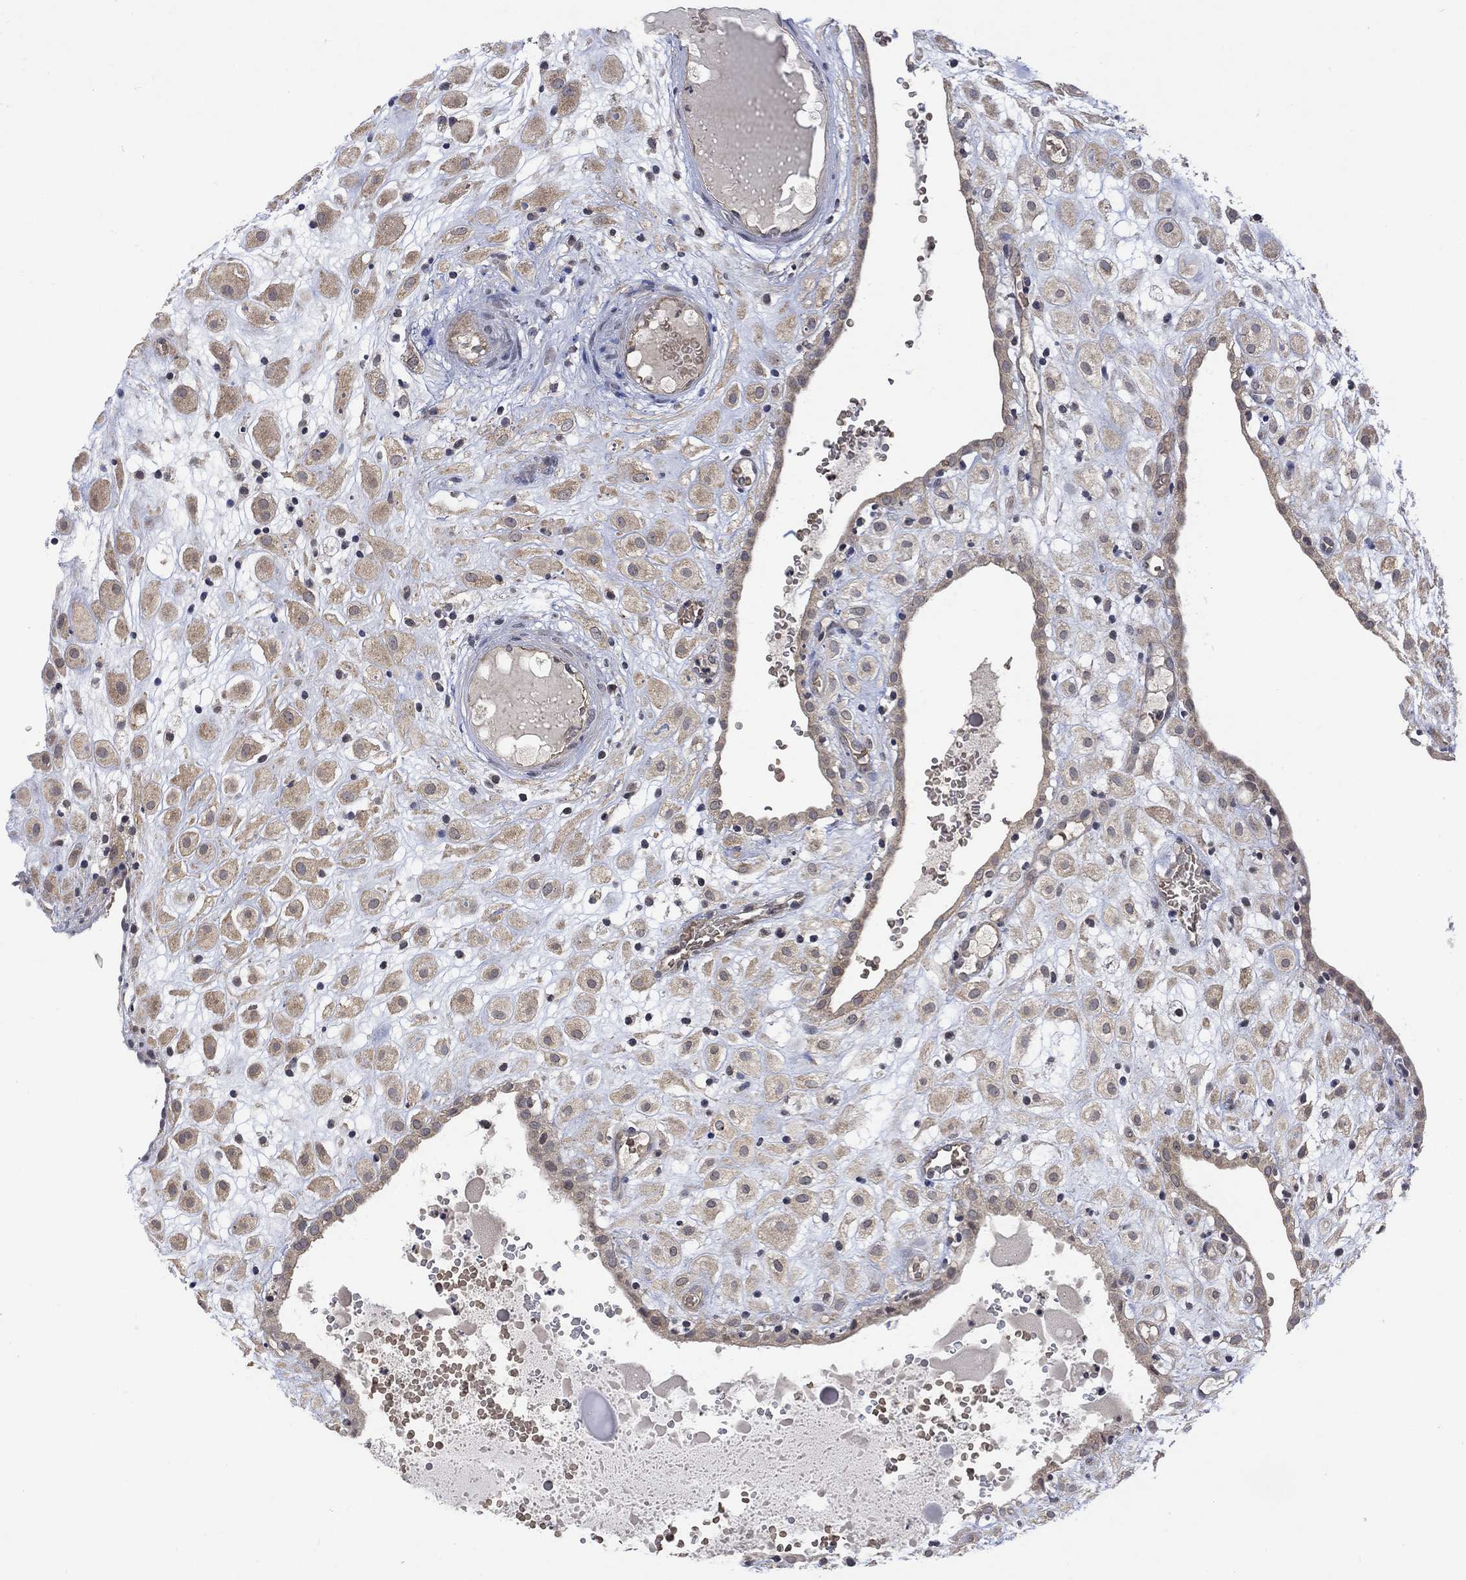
{"staining": {"intensity": "weak", "quantity": ">75%", "location": "cytoplasmic/membranous"}, "tissue": "placenta", "cell_type": "Decidual cells", "image_type": "normal", "snomed": [{"axis": "morphology", "description": "Normal tissue, NOS"}, {"axis": "topography", "description": "Placenta"}], "caption": "Protein staining of benign placenta displays weak cytoplasmic/membranous expression in approximately >75% of decidual cells.", "gene": "GRIN2D", "patient": {"sex": "female", "age": 24}}